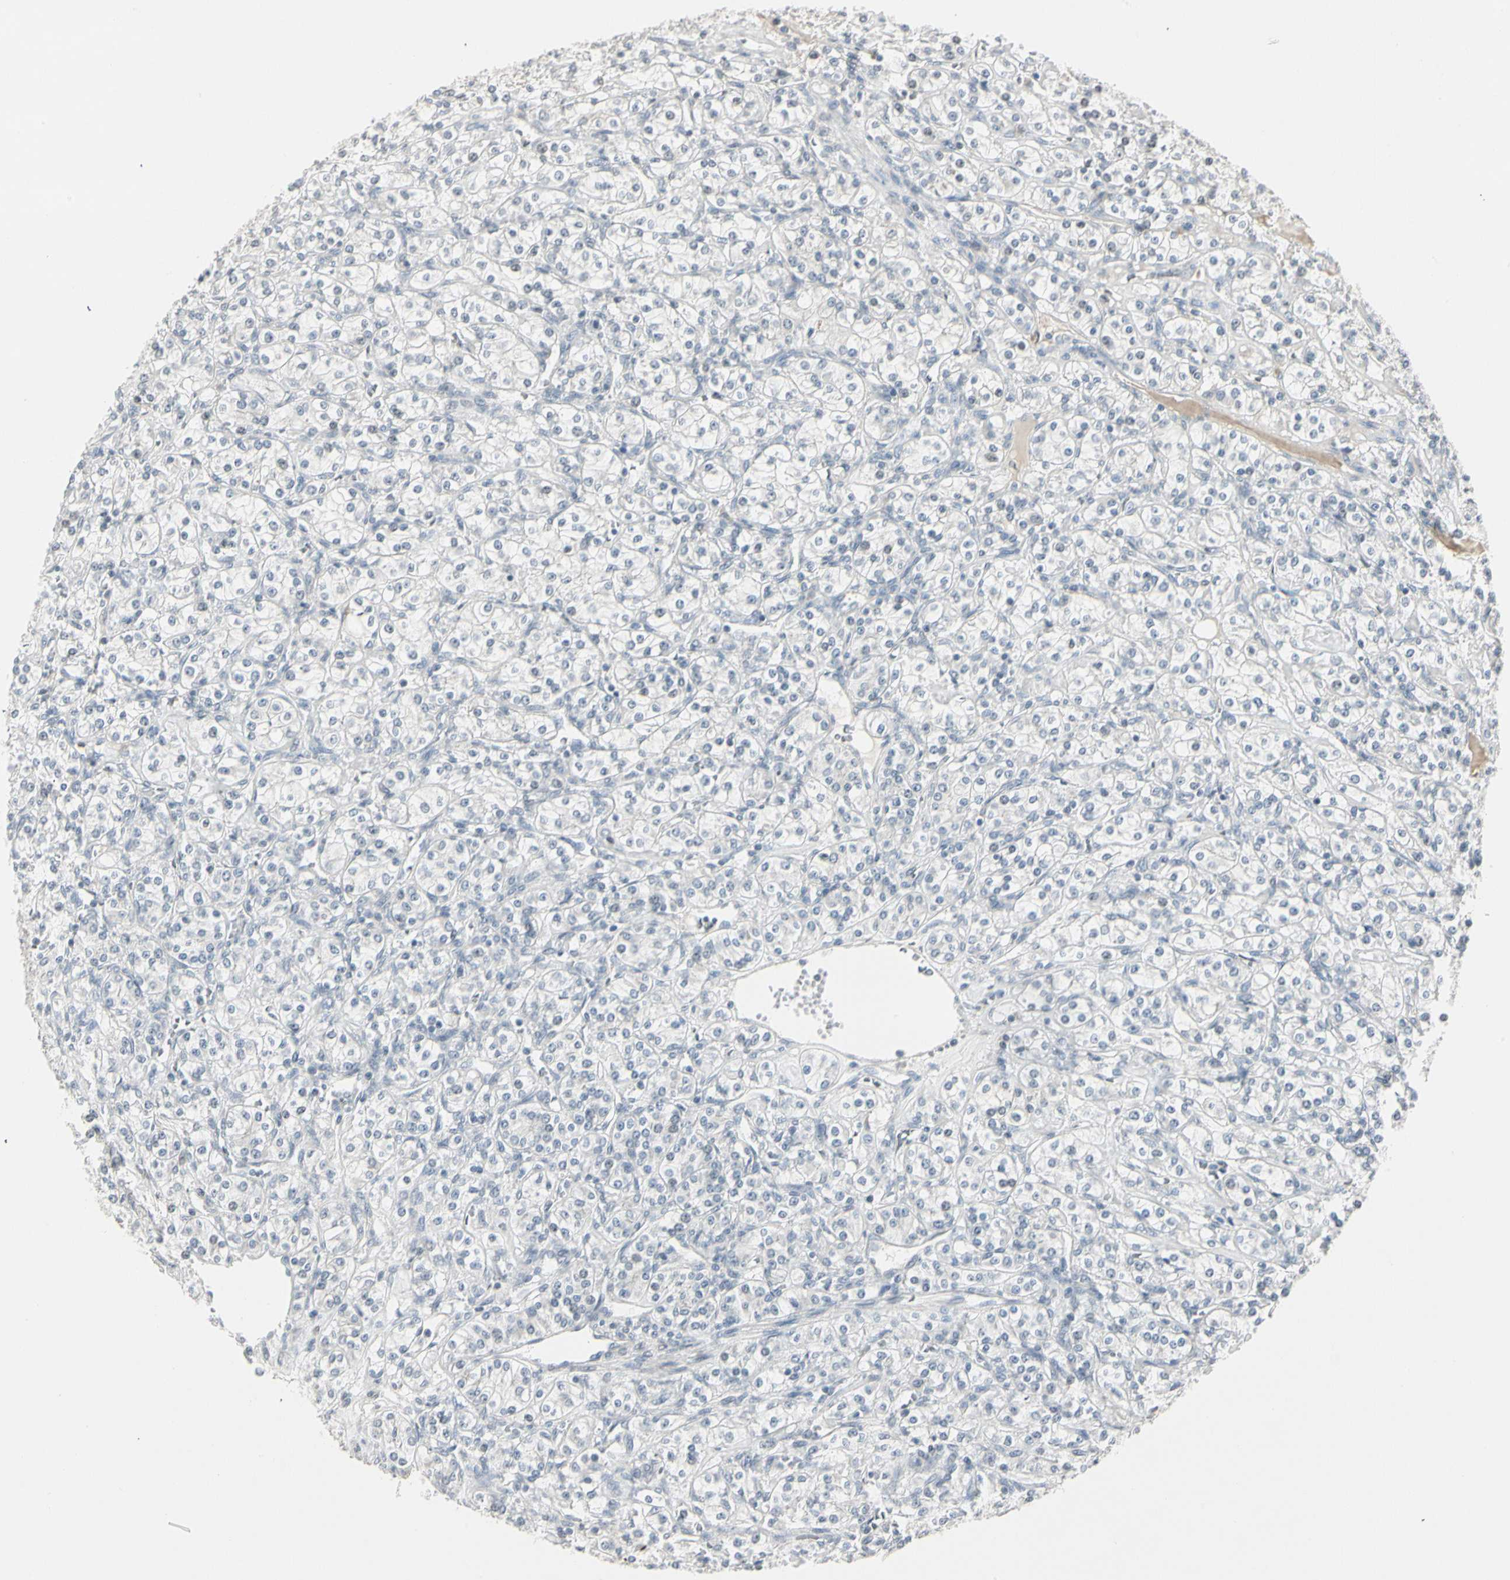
{"staining": {"intensity": "negative", "quantity": "none", "location": "none"}, "tissue": "renal cancer", "cell_type": "Tumor cells", "image_type": "cancer", "snomed": [{"axis": "morphology", "description": "Adenocarcinoma, NOS"}, {"axis": "topography", "description": "Kidney"}], "caption": "A micrograph of human adenocarcinoma (renal) is negative for staining in tumor cells.", "gene": "DMPK", "patient": {"sex": "male", "age": 77}}